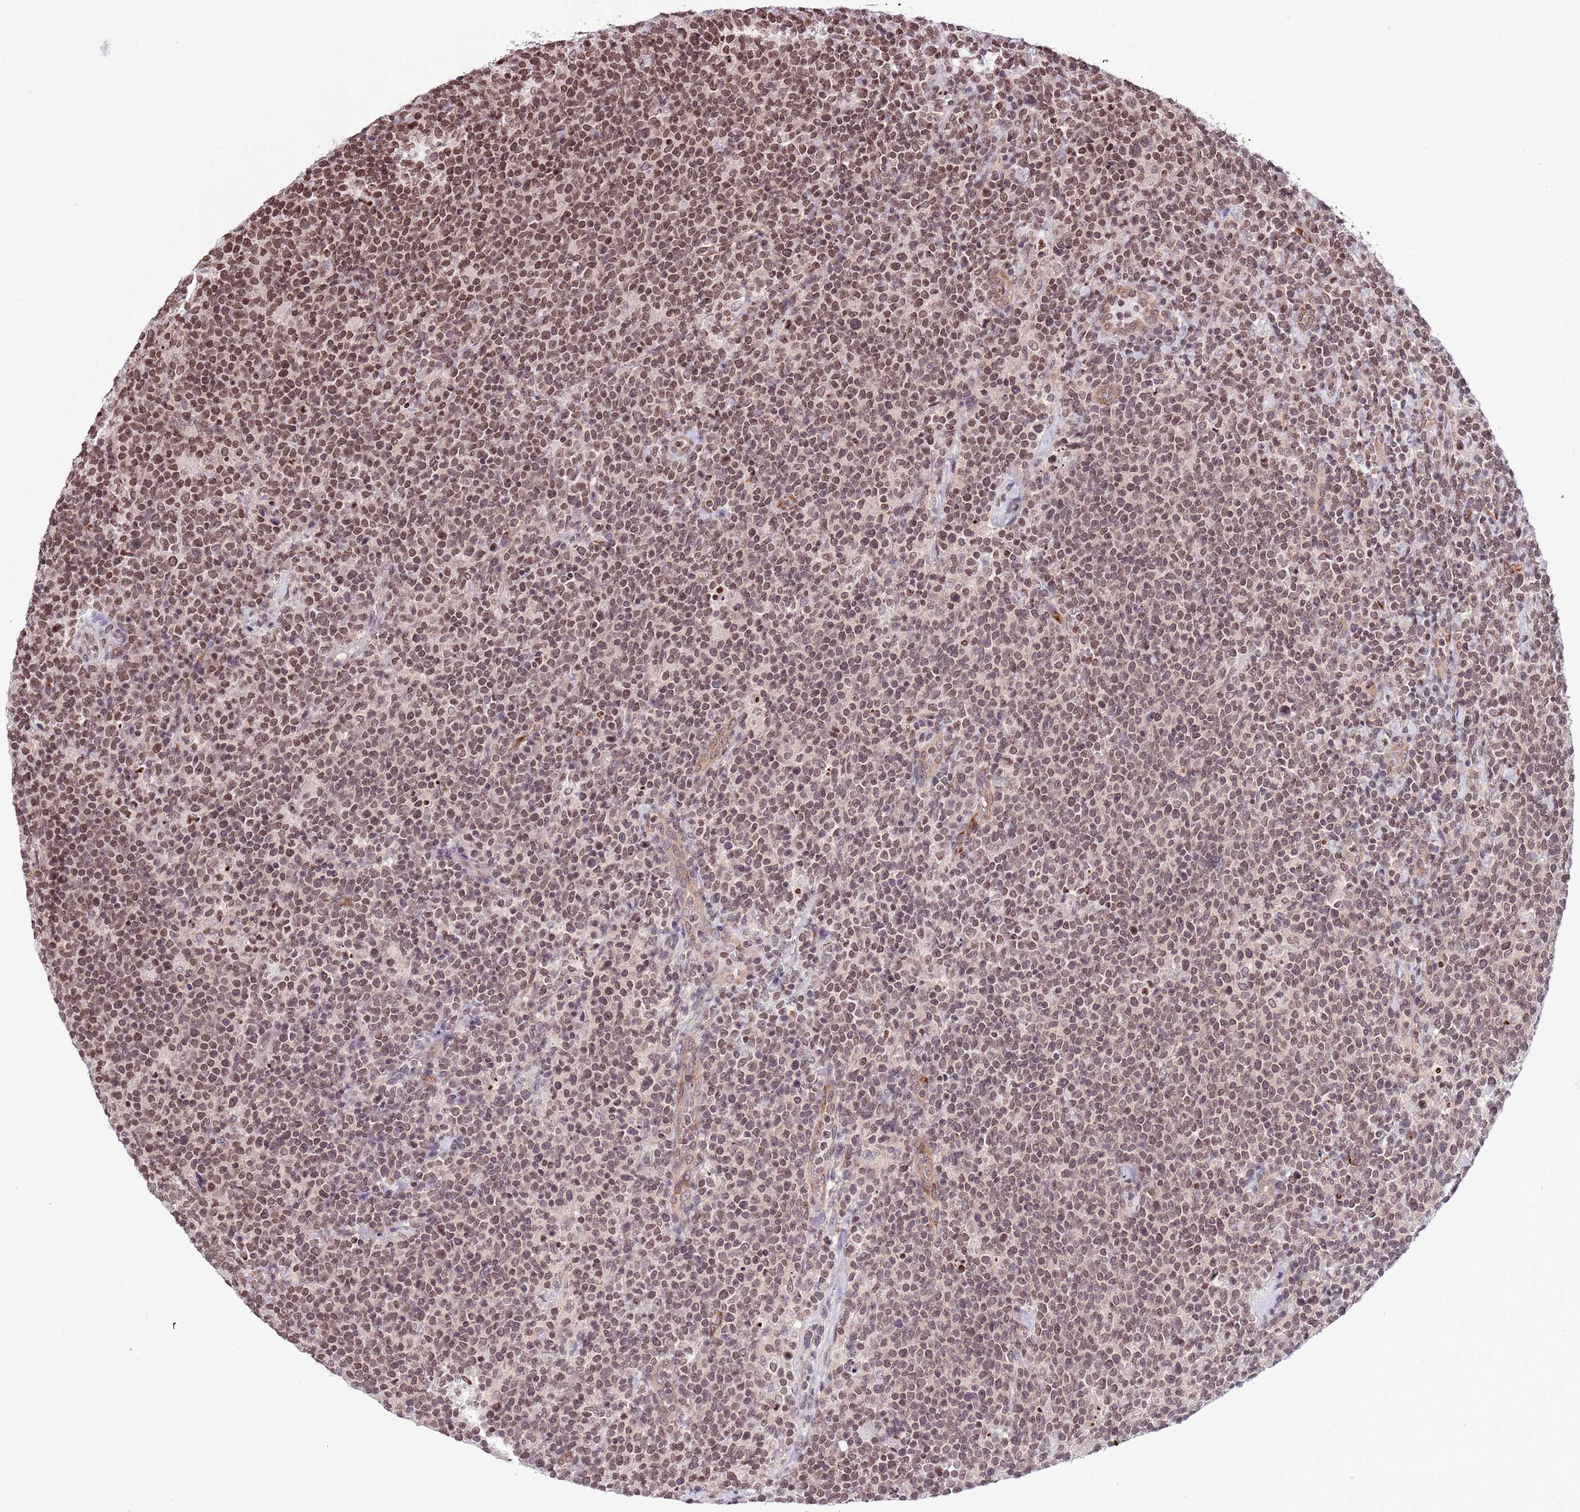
{"staining": {"intensity": "moderate", "quantity": ">75%", "location": "nuclear"}, "tissue": "lymphoma", "cell_type": "Tumor cells", "image_type": "cancer", "snomed": [{"axis": "morphology", "description": "Malignant lymphoma, non-Hodgkin's type, High grade"}, {"axis": "topography", "description": "Lymph node"}], "caption": "A histopathology image showing moderate nuclear positivity in approximately >75% of tumor cells in high-grade malignant lymphoma, non-Hodgkin's type, as visualized by brown immunohistochemical staining.", "gene": "NRIP1", "patient": {"sex": "male", "age": 61}}